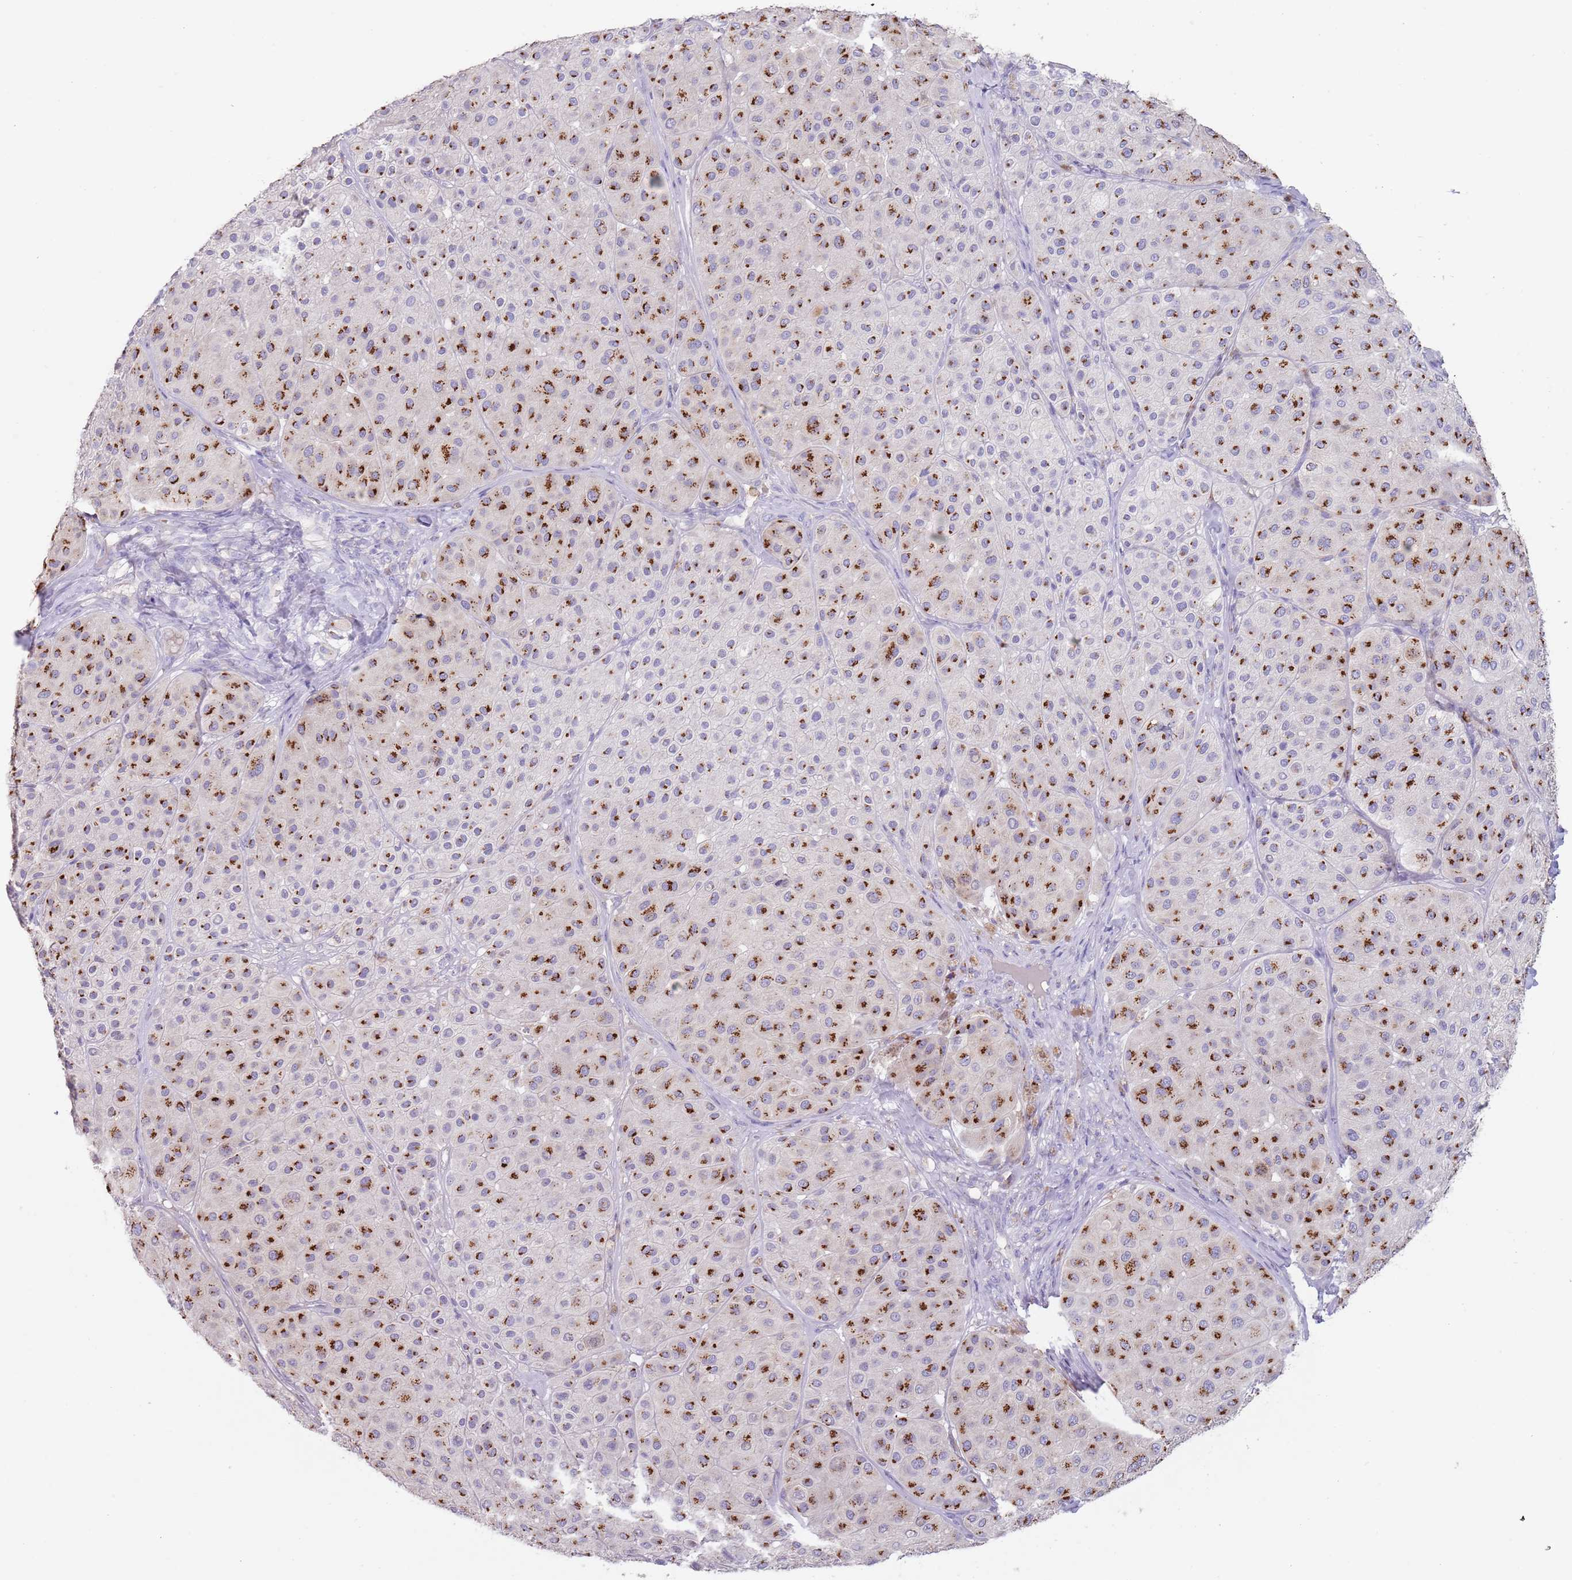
{"staining": {"intensity": "strong", "quantity": "25%-75%", "location": "cytoplasmic/membranous"}, "tissue": "melanoma", "cell_type": "Tumor cells", "image_type": "cancer", "snomed": [{"axis": "morphology", "description": "Malignant melanoma, Metastatic site"}, {"axis": "topography", "description": "Smooth muscle"}], "caption": "A brown stain highlights strong cytoplasmic/membranous staining of a protein in human malignant melanoma (metastatic site) tumor cells.", "gene": "TMEM251", "patient": {"sex": "male", "age": 41}}